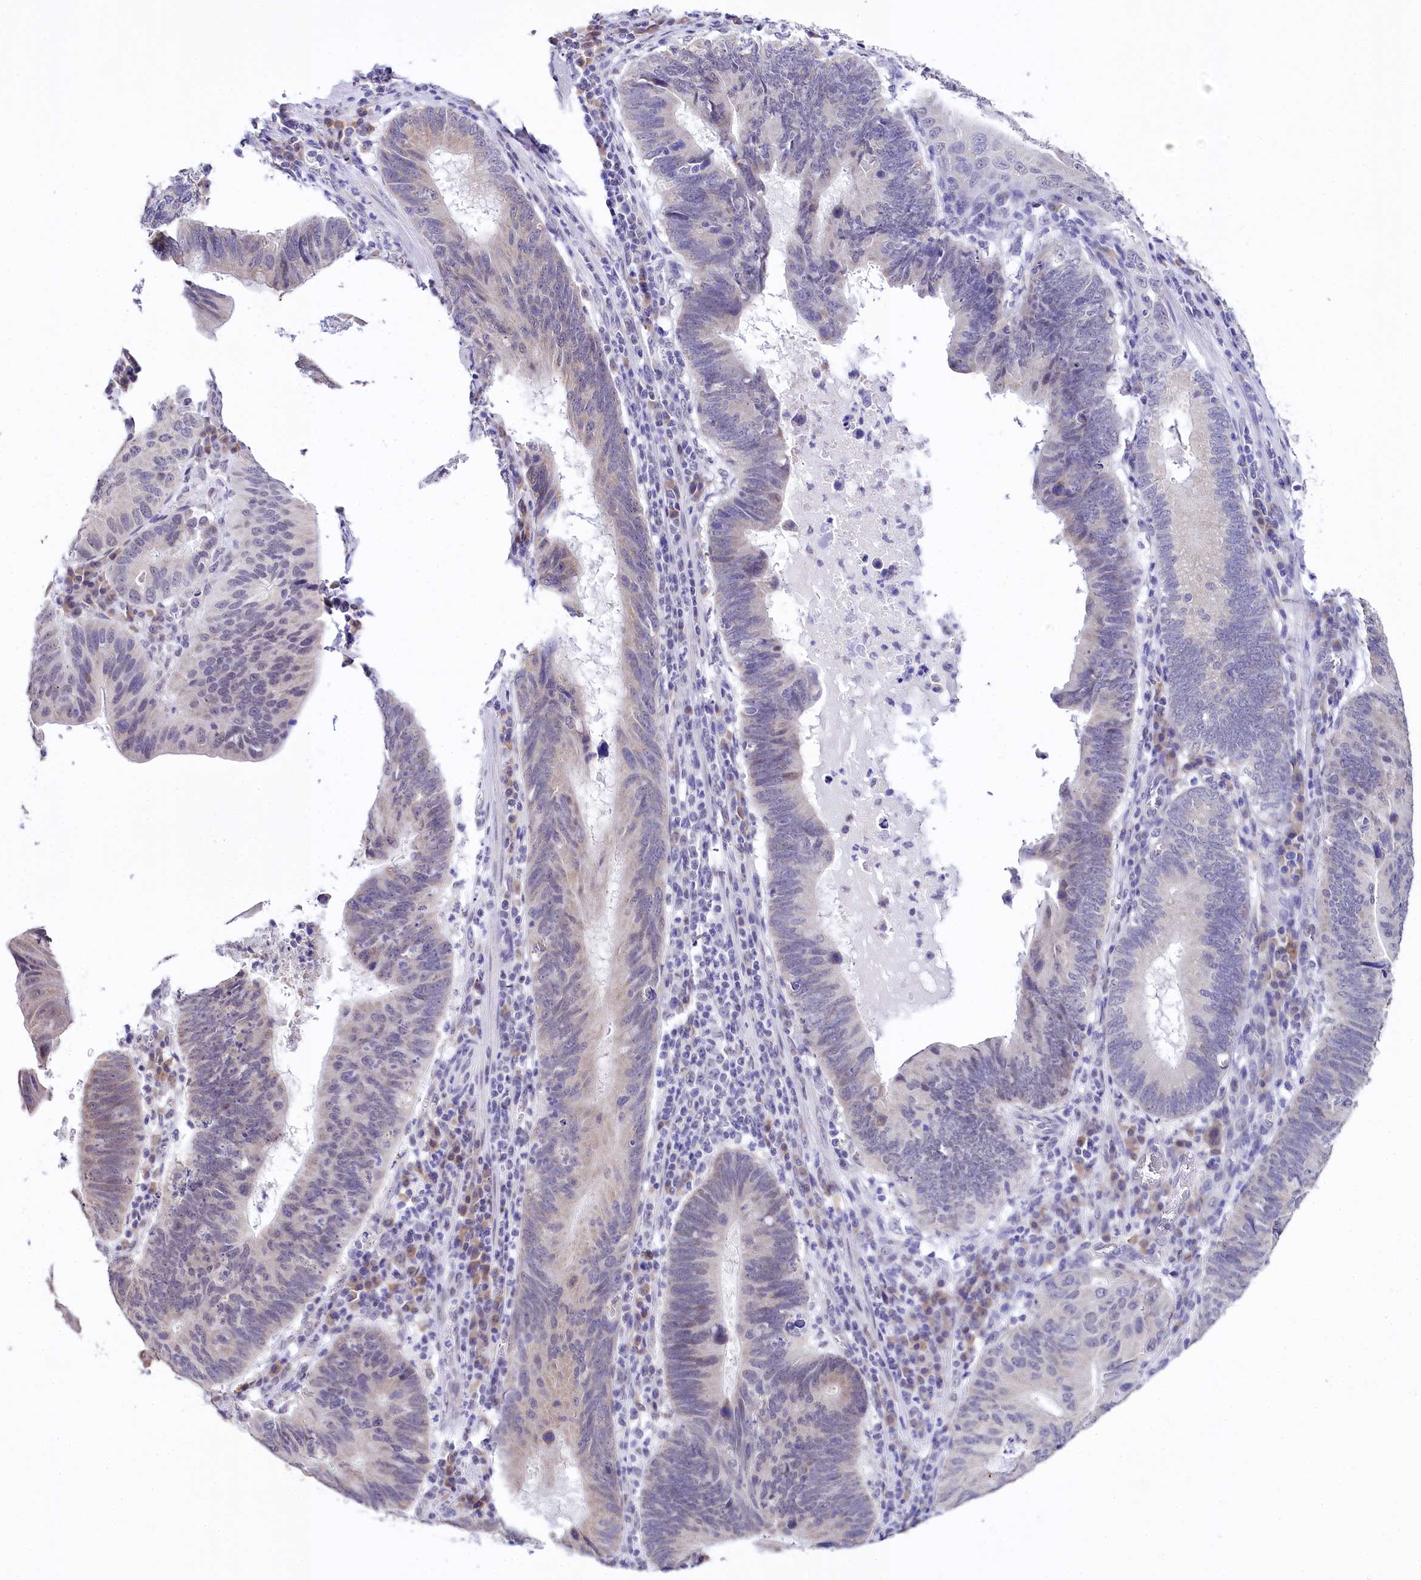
{"staining": {"intensity": "weak", "quantity": "<25%", "location": "cytoplasmic/membranous,nuclear"}, "tissue": "stomach cancer", "cell_type": "Tumor cells", "image_type": "cancer", "snomed": [{"axis": "morphology", "description": "Adenocarcinoma, NOS"}, {"axis": "topography", "description": "Stomach"}], "caption": "Stomach cancer stained for a protein using immunohistochemistry (IHC) demonstrates no staining tumor cells.", "gene": "SPATS2", "patient": {"sex": "male", "age": 59}}